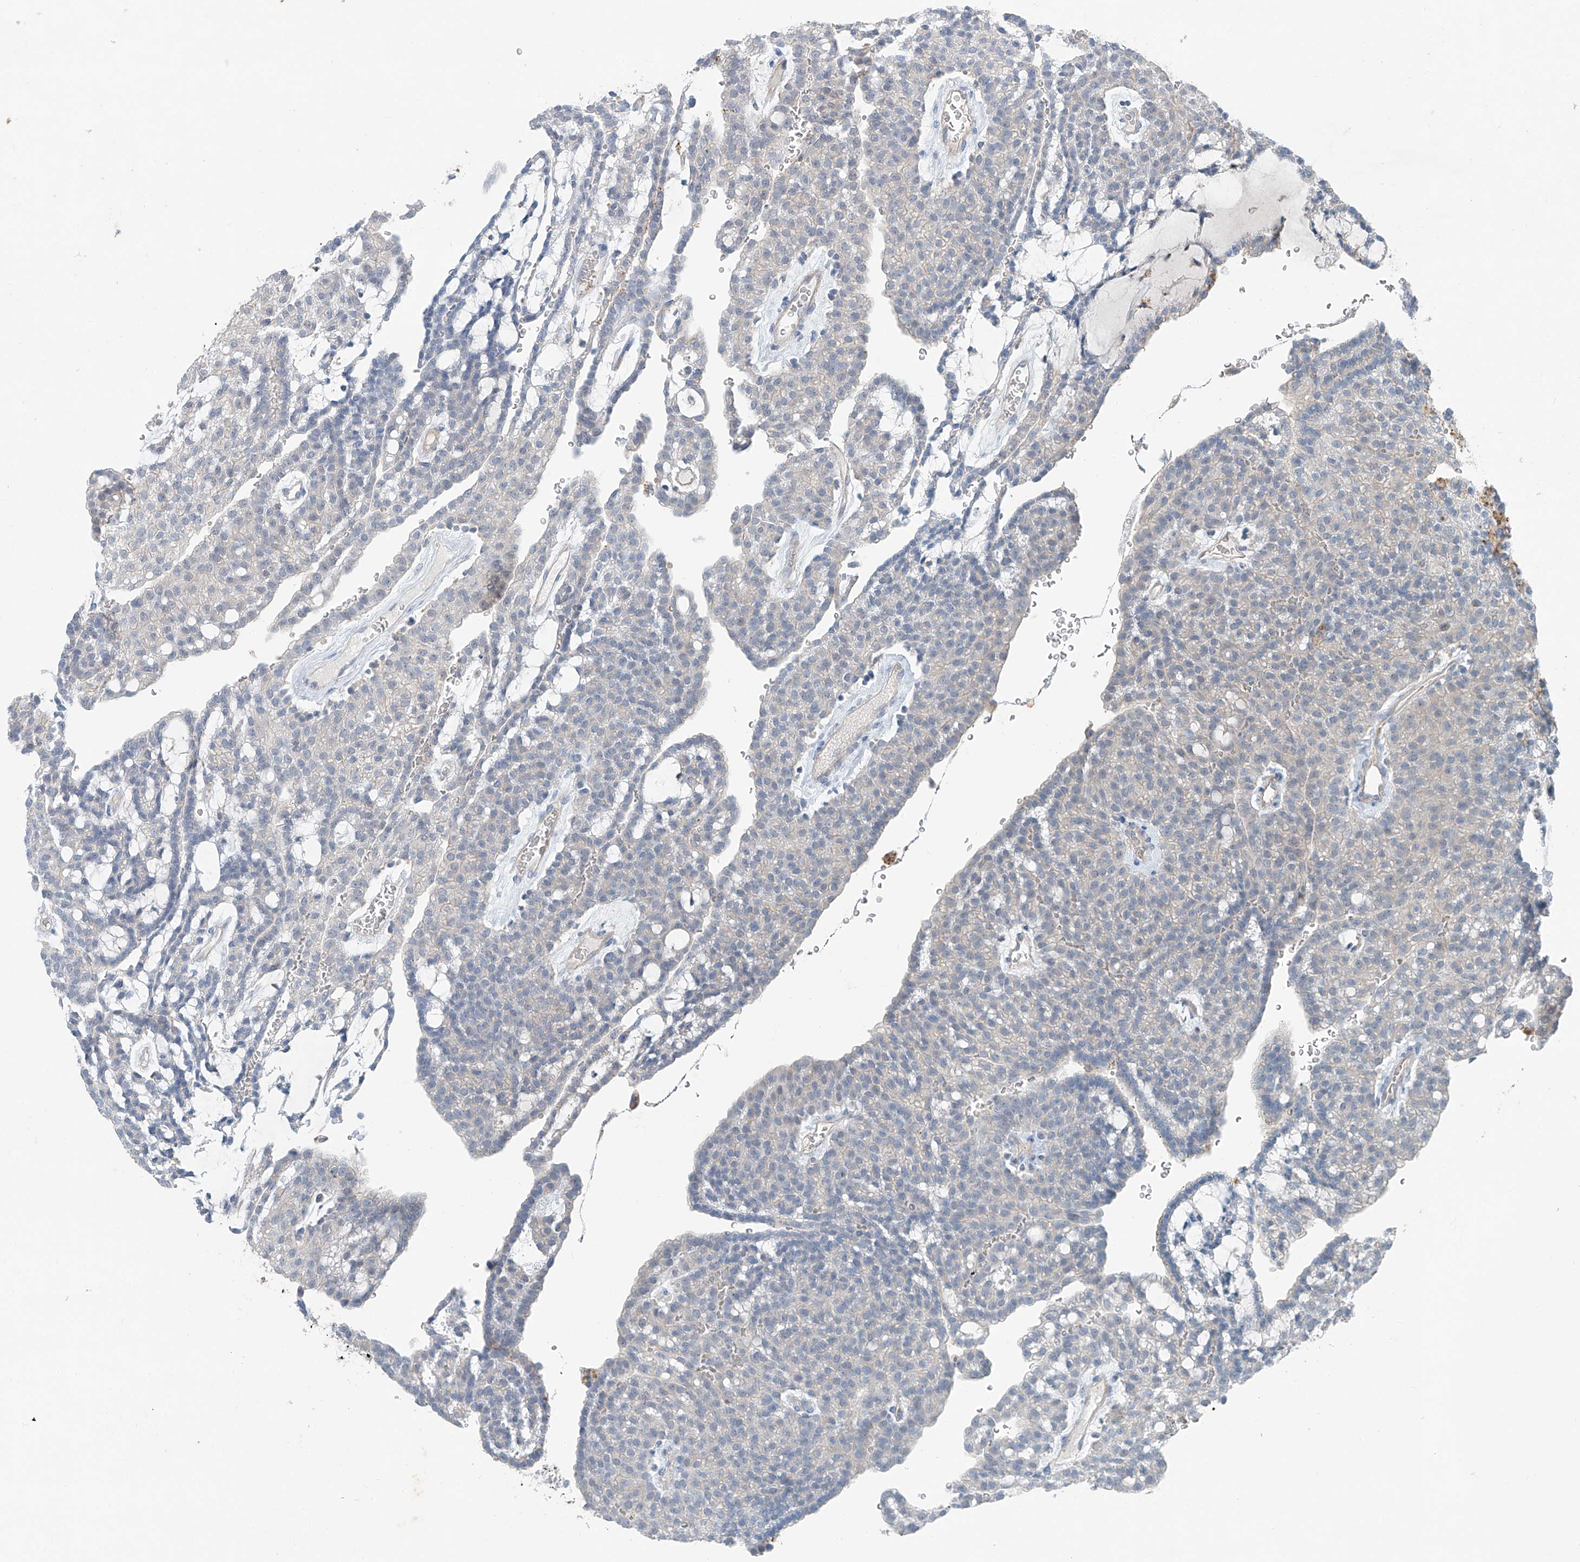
{"staining": {"intensity": "weak", "quantity": "<25%", "location": "cytoplasmic/membranous"}, "tissue": "renal cancer", "cell_type": "Tumor cells", "image_type": "cancer", "snomed": [{"axis": "morphology", "description": "Adenocarcinoma, NOS"}, {"axis": "topography", "description": "Kidney"}], "caption": "High power microscopy image of an IHC image of renal cancer, revealing no significant expression in tumor cells.", "gene": "ANKRD34A", "patient": {"sex": "male", "age": 63}}